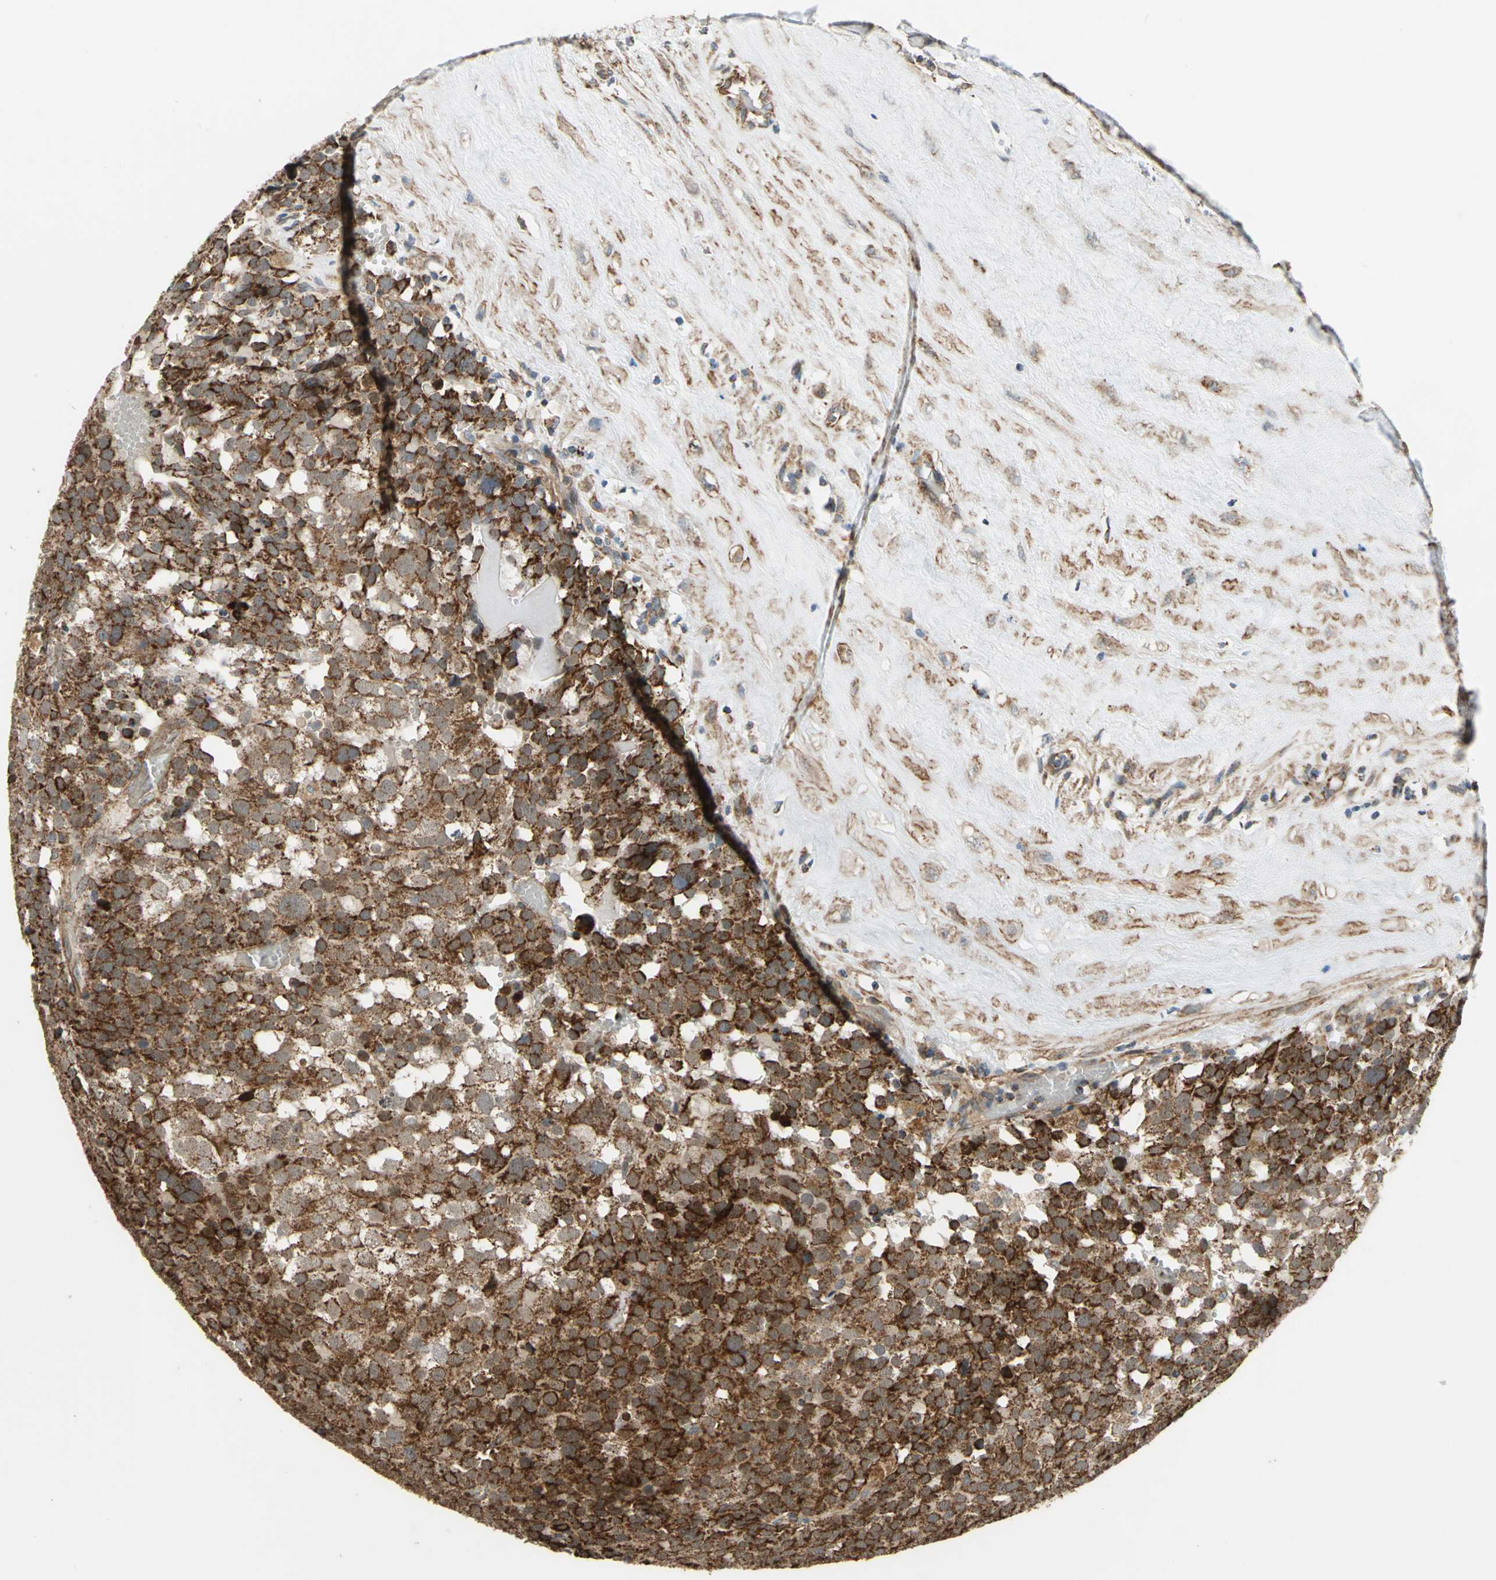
{"staining": {"intensity": "strong", "quantity": ">75%", "location": "cytoplasmic/membranous"}, "tissue": "testis cancer", "cell_type": "Tumor cells", "image_type": "cancer", "snomed": [{"axis": "morphology", "description": "Seminoma, NOS"}, {"axis": "topography", "description": "Testis"}], "caption": "This image displays testis cancer stained with IHC to label a protein in brown. The cytoplasmic/membranous of tumor cells show strong positivity for the protein. Nuclei are counter-stained blue.", "gene": "MRPS22", "patient": {"sex": "male", "age": 71}}